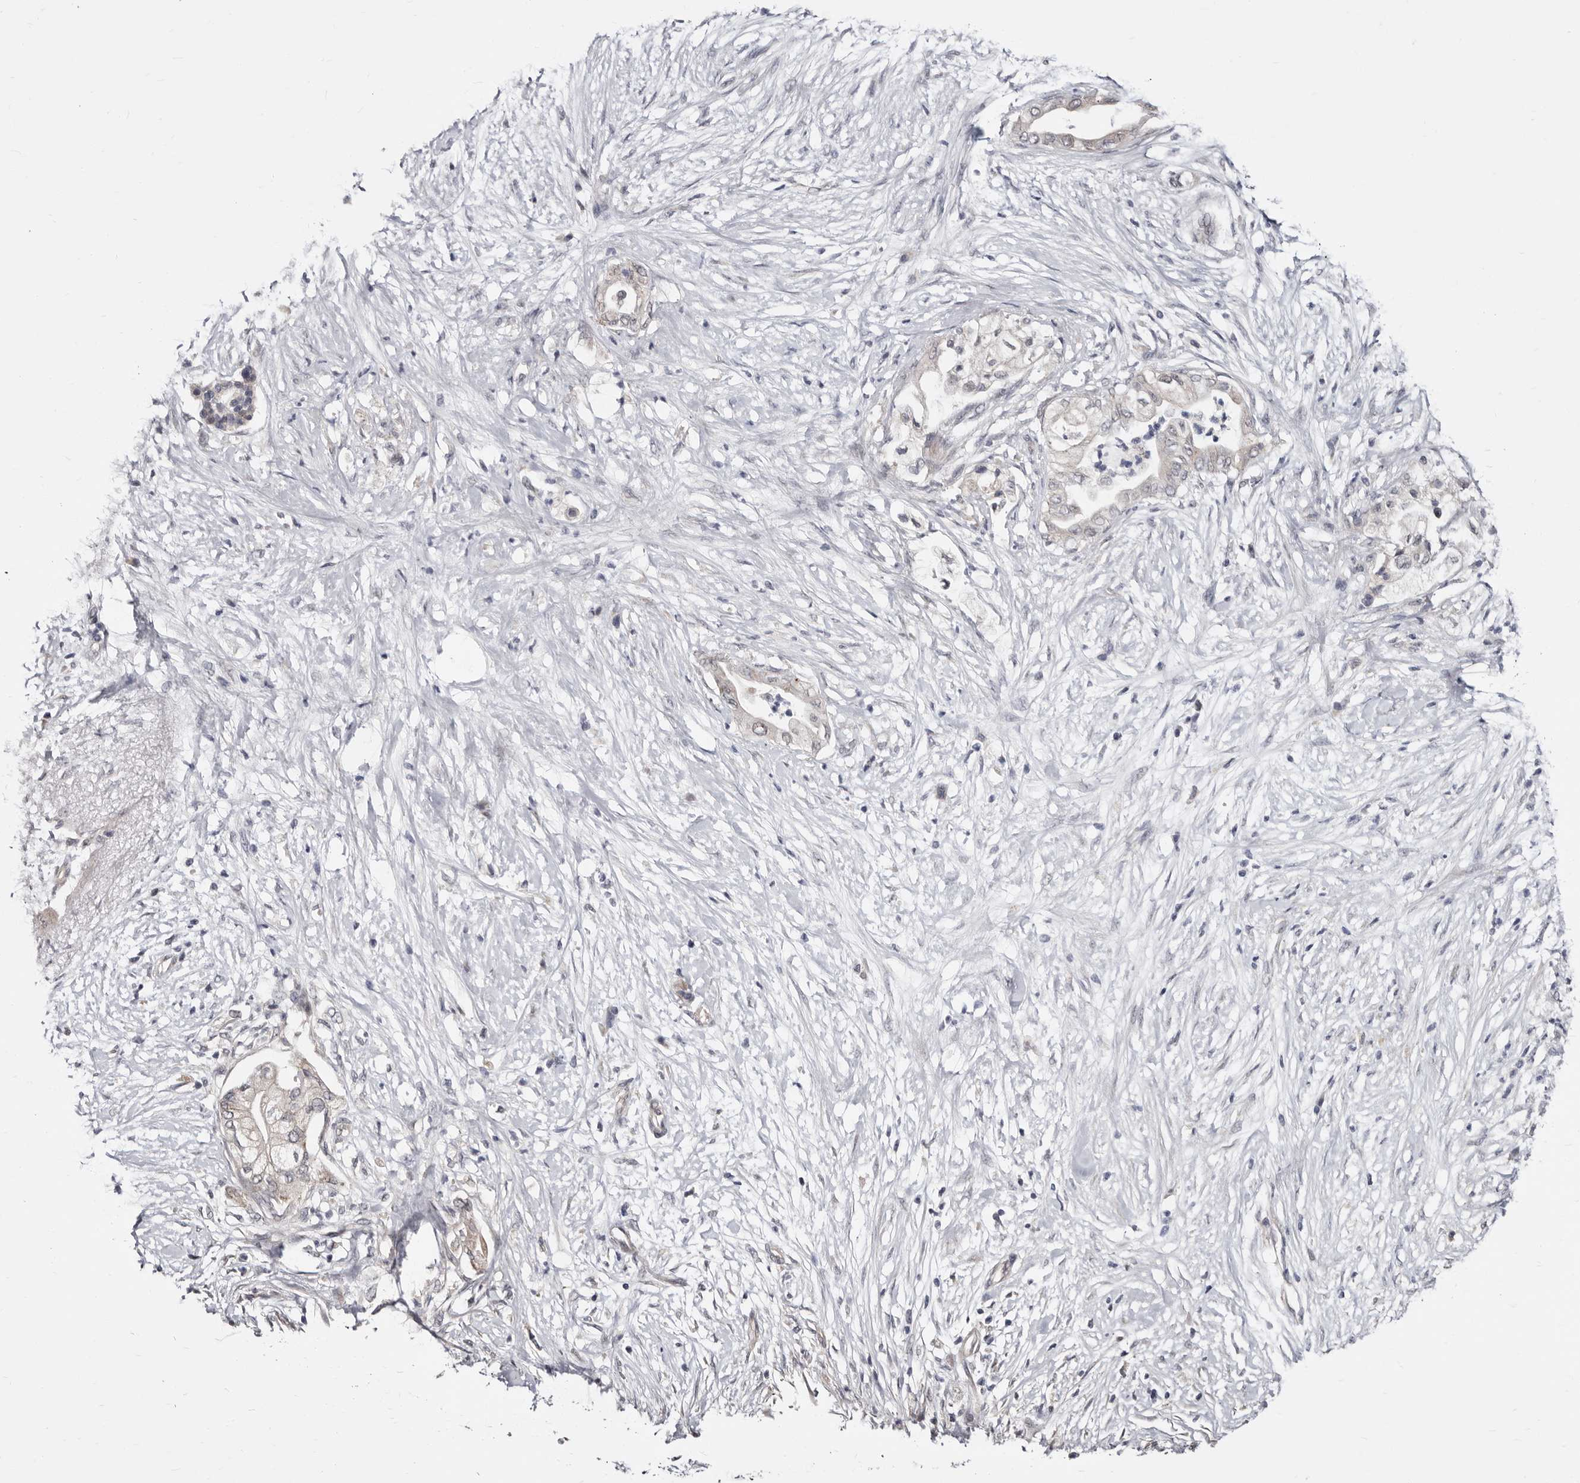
{"staining": {"intensity": "negative", "quantity": "none", "location": "none"}, "tissue": "pancreatic cancer", "cell_type": "Tumor cells", "image_type": "cancer", "snomed": [{"axis": "morphology", "description": "Normal tissue, NOS"}, {"axis": "morphology", "description": "Adenocarcinoma, NOS"}, {"axis": "topography", "description": "Pancreas"}, {"axis": "topography", "description": "Duodenum"}], "caption": "The photomicrograph demonstrates no significant expression in tumor cells of pancreatic cancer.", "gene": "KLHL4", "patient": {"sex": "female", "age": 60}}